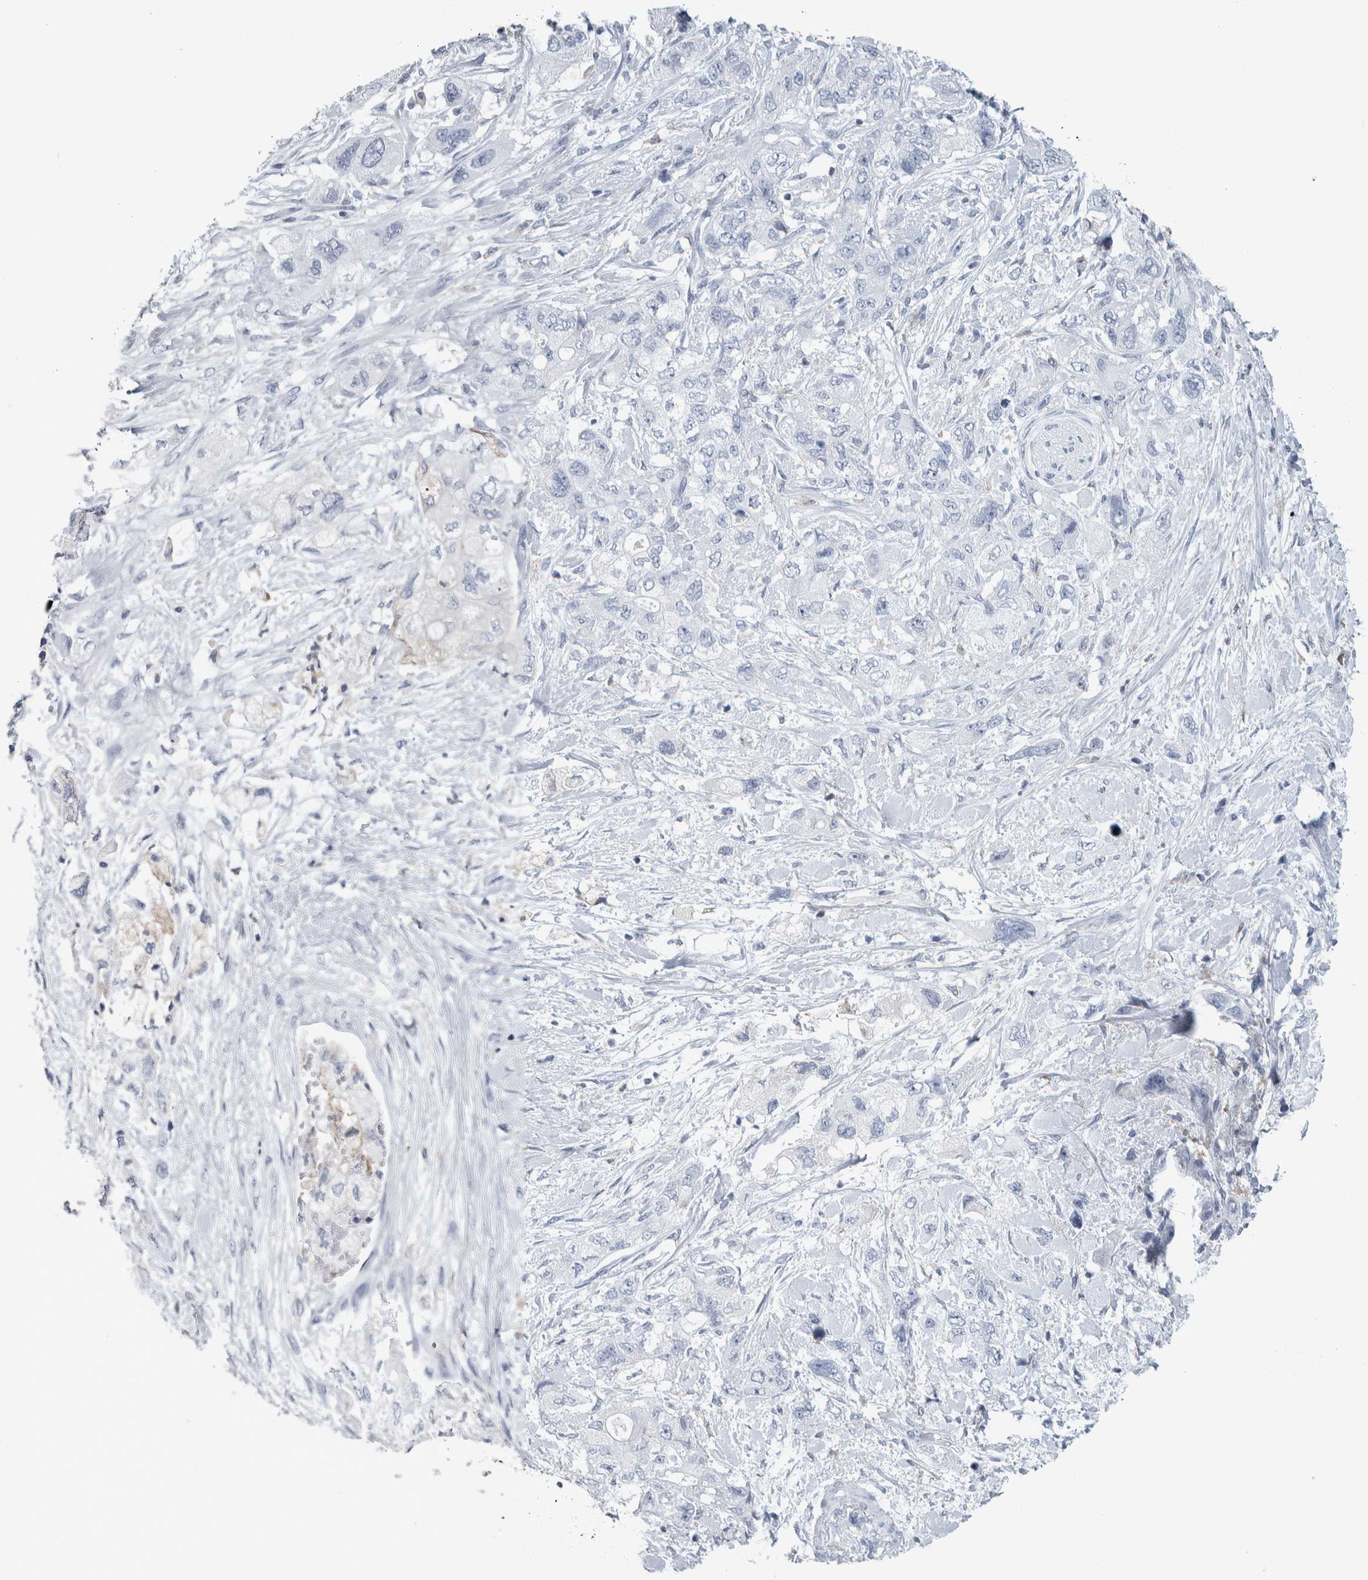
{"staining": {"intensity": "negative", "quantity": "none", "location": "none"}, "tissue": "pancreatic cancer", "cell_type": "Tumor cells", "image_type": "cancer", "snomed": [{"axis": "morphology", "description": "Adenocarcinoma, NOS"}, {"axis": "topography", "description": "Pancreas"}], "caption": "The IHC photomicrograph has no significant positivity in tumor cells of pancreatic cancer (adenocarcinoma) tissue.", "gene": "SKAP2", "patient": {"sex": "female", "age": 73}}